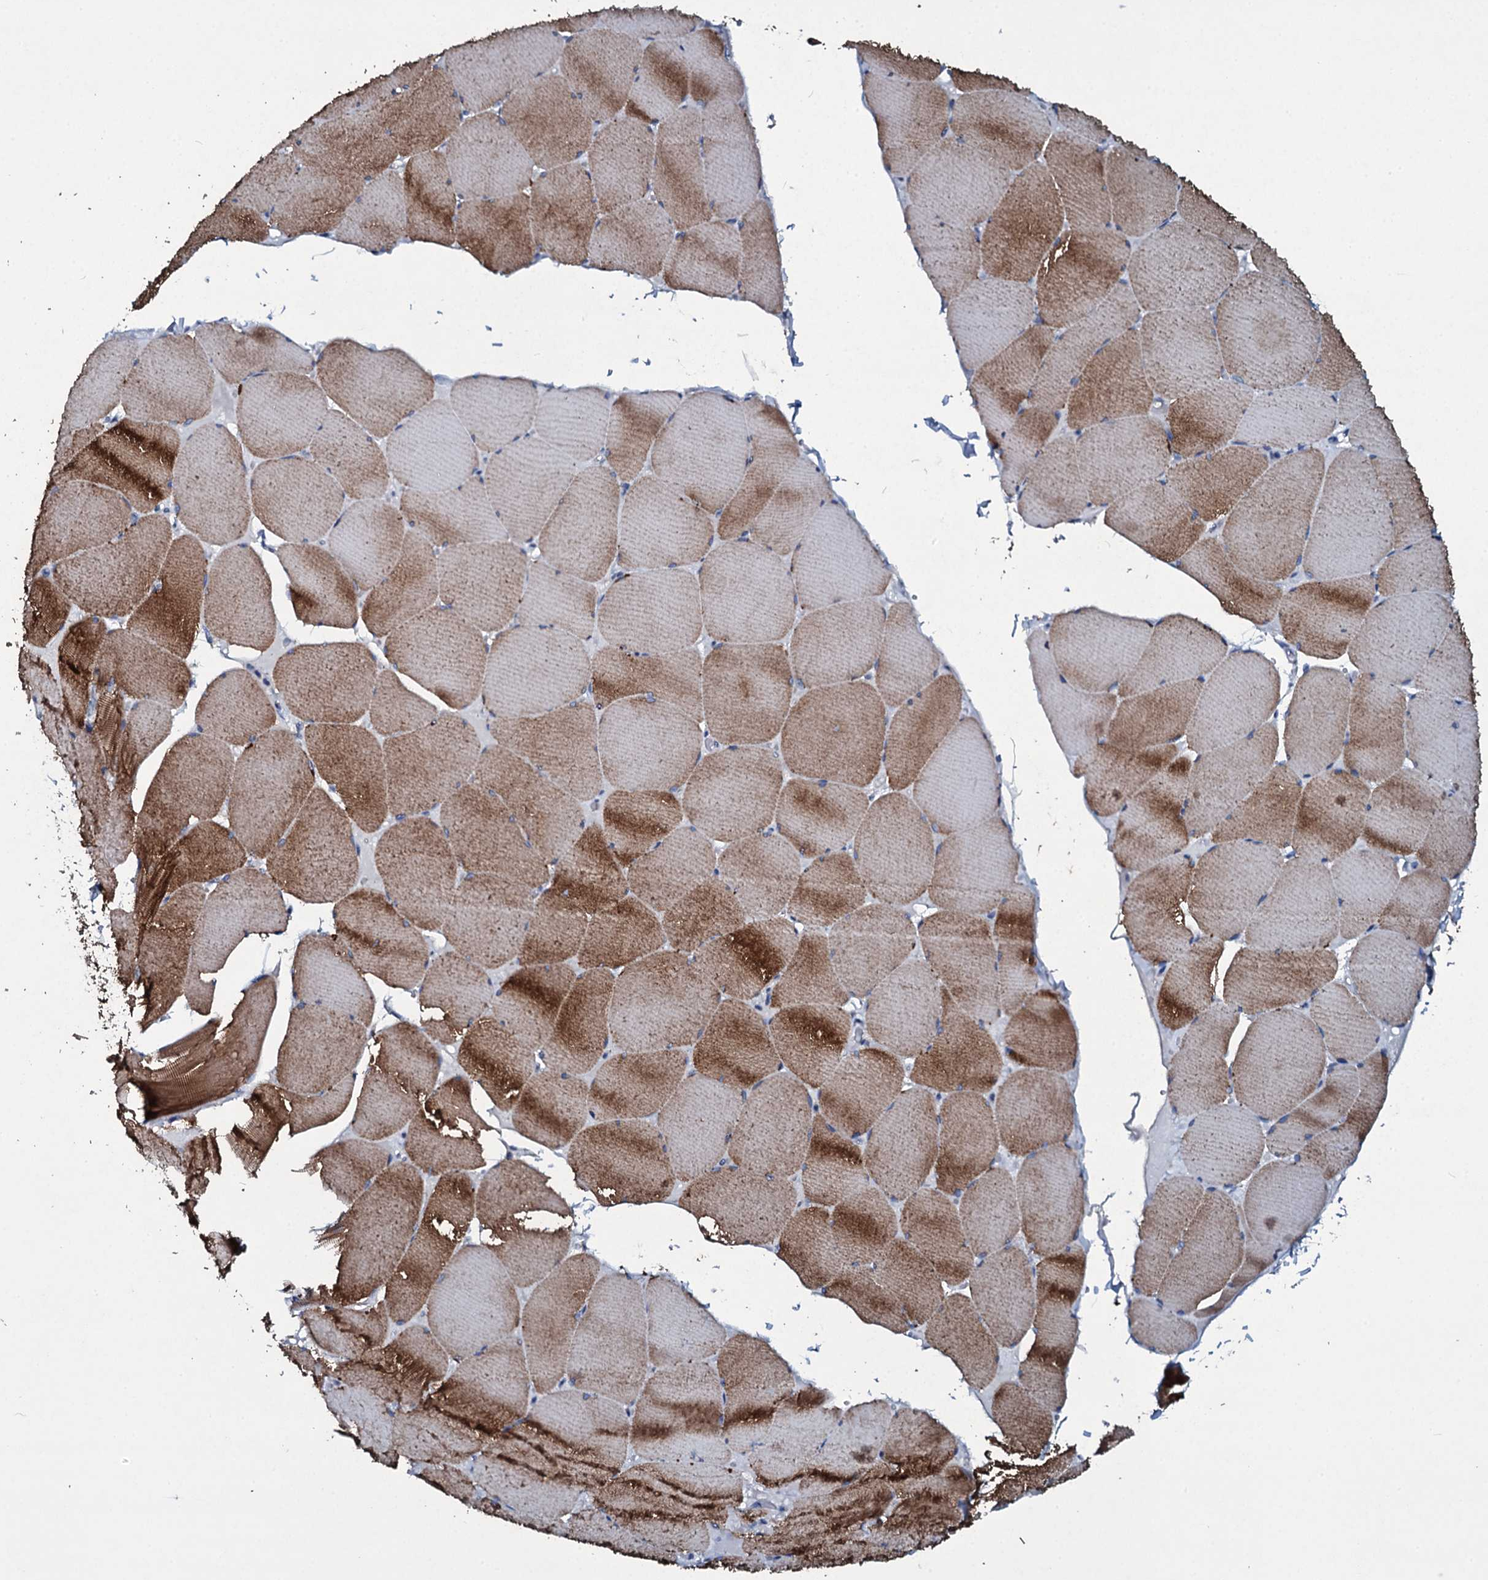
{"staining": {"intensity": "strong", "quantity": "25%-75%", "location": "cytoplasmic/membranous"}, "tissue": "skeletal muscle", "cell_type": "Myocytes", "image_type": "normal", "snomed": [{"axis": "morphology", "description": "Normal tissue, NOS"}, {"axis": "topography", "description": "Skeletal muscle"}, {"axis": "topography", "description": "Head-Neck"}], "caption": "Skeletal muscle stained with immunohistochemistry (IHC) shows strong cytoplasmic/membranous staining in approximately 25%-75% of myocytes.", "gene": "TPGS2", "patient": {"sex": "male", "age": 66}}